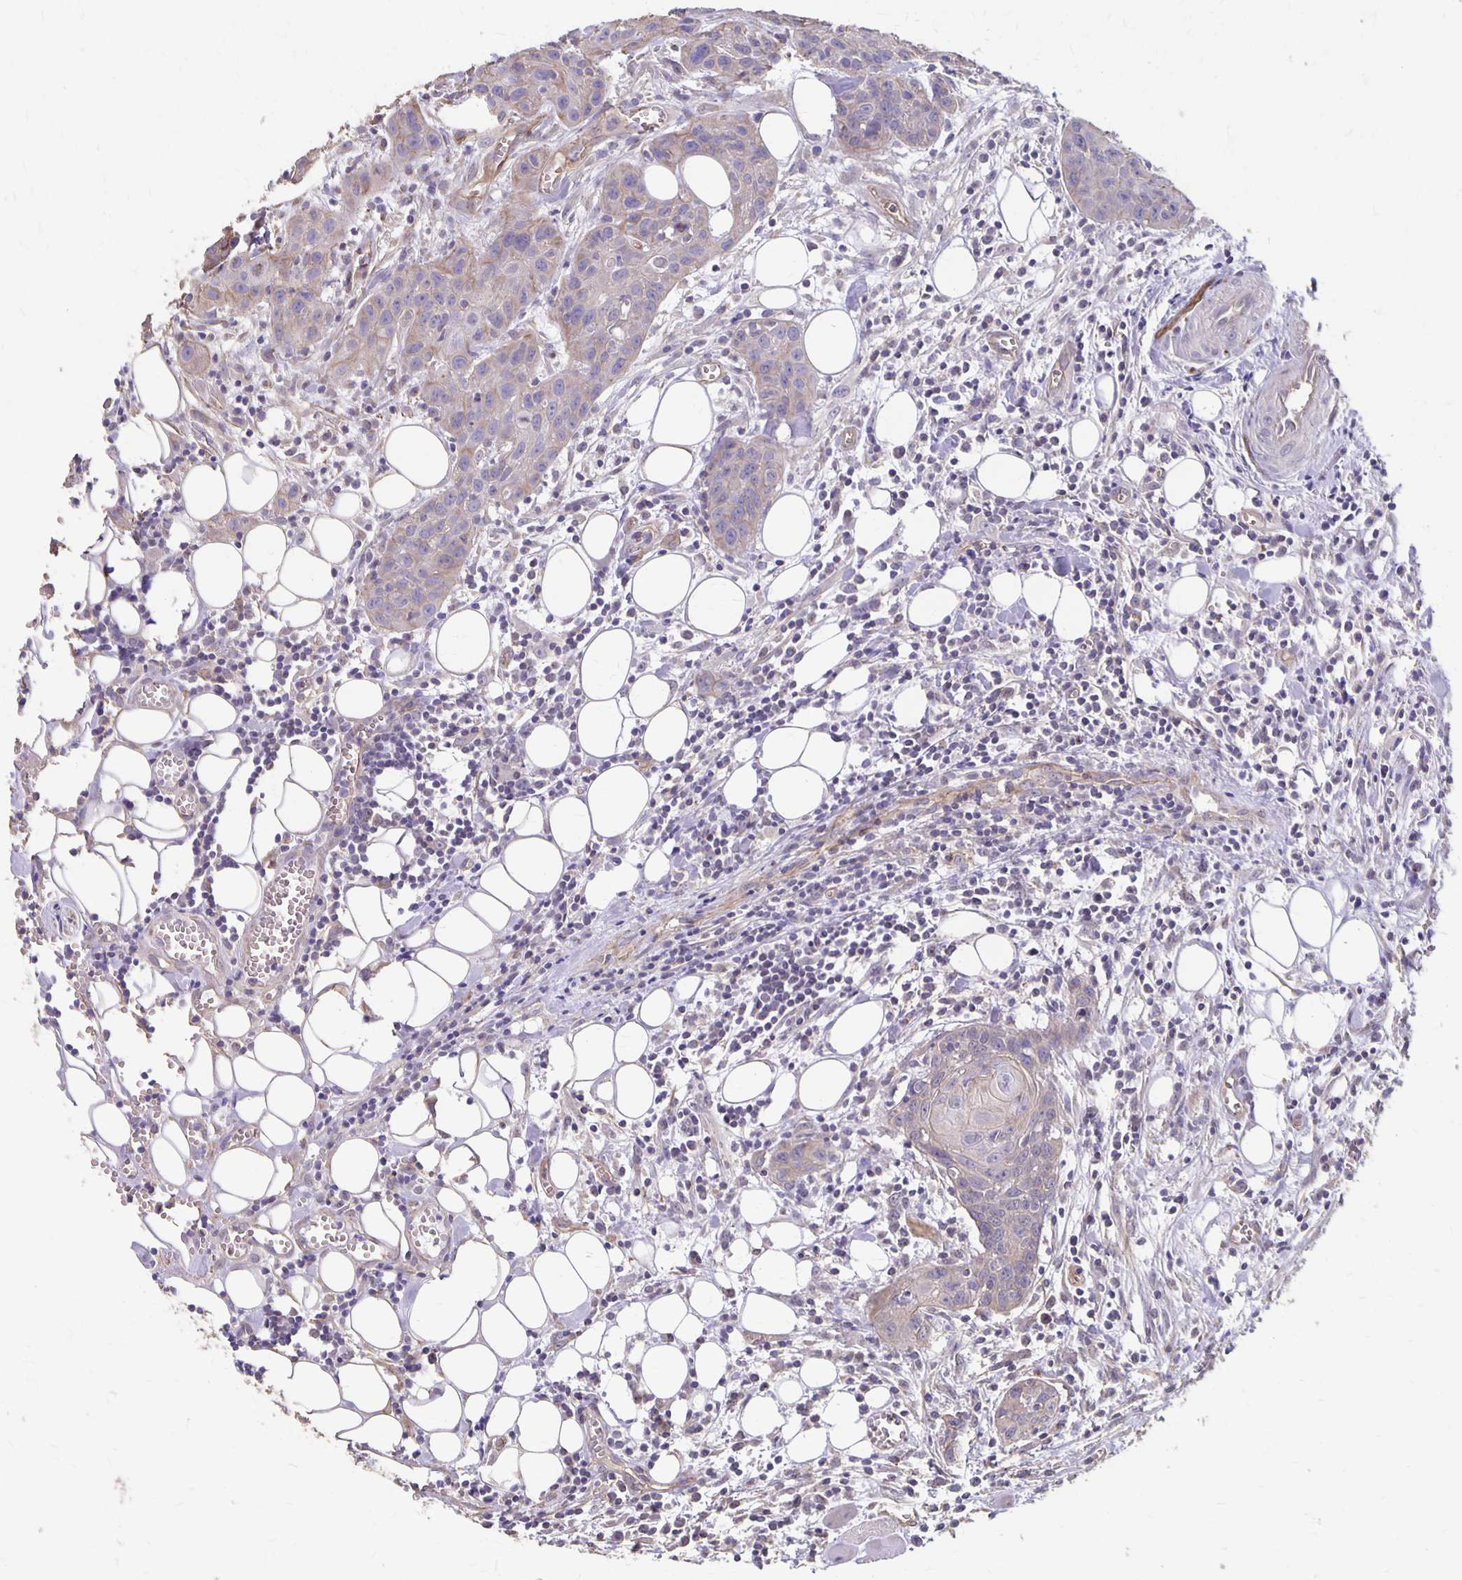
{"staining": {"intensity": "weak", "quantity": "<25%", "location": "cytoplasmic/membranous"}, "tissue": "head and neck cancer", "cell_type": "Tumor cells", "image_type": "cancer", "snomed": [{"axis": "morphology", "description": "Squamous cell carcinoma, NOS"}, {"axis": "topography", "description": "Oral tissue"}, {"axis": "topography", "description": "Head-Neck"}], "caption": "Immunohistochemistry of head and neck cancer demonstrates no positivity in tumor cells.", "gene": "PPP1R3E", "patient": {"sex": "male", "age": 58}}